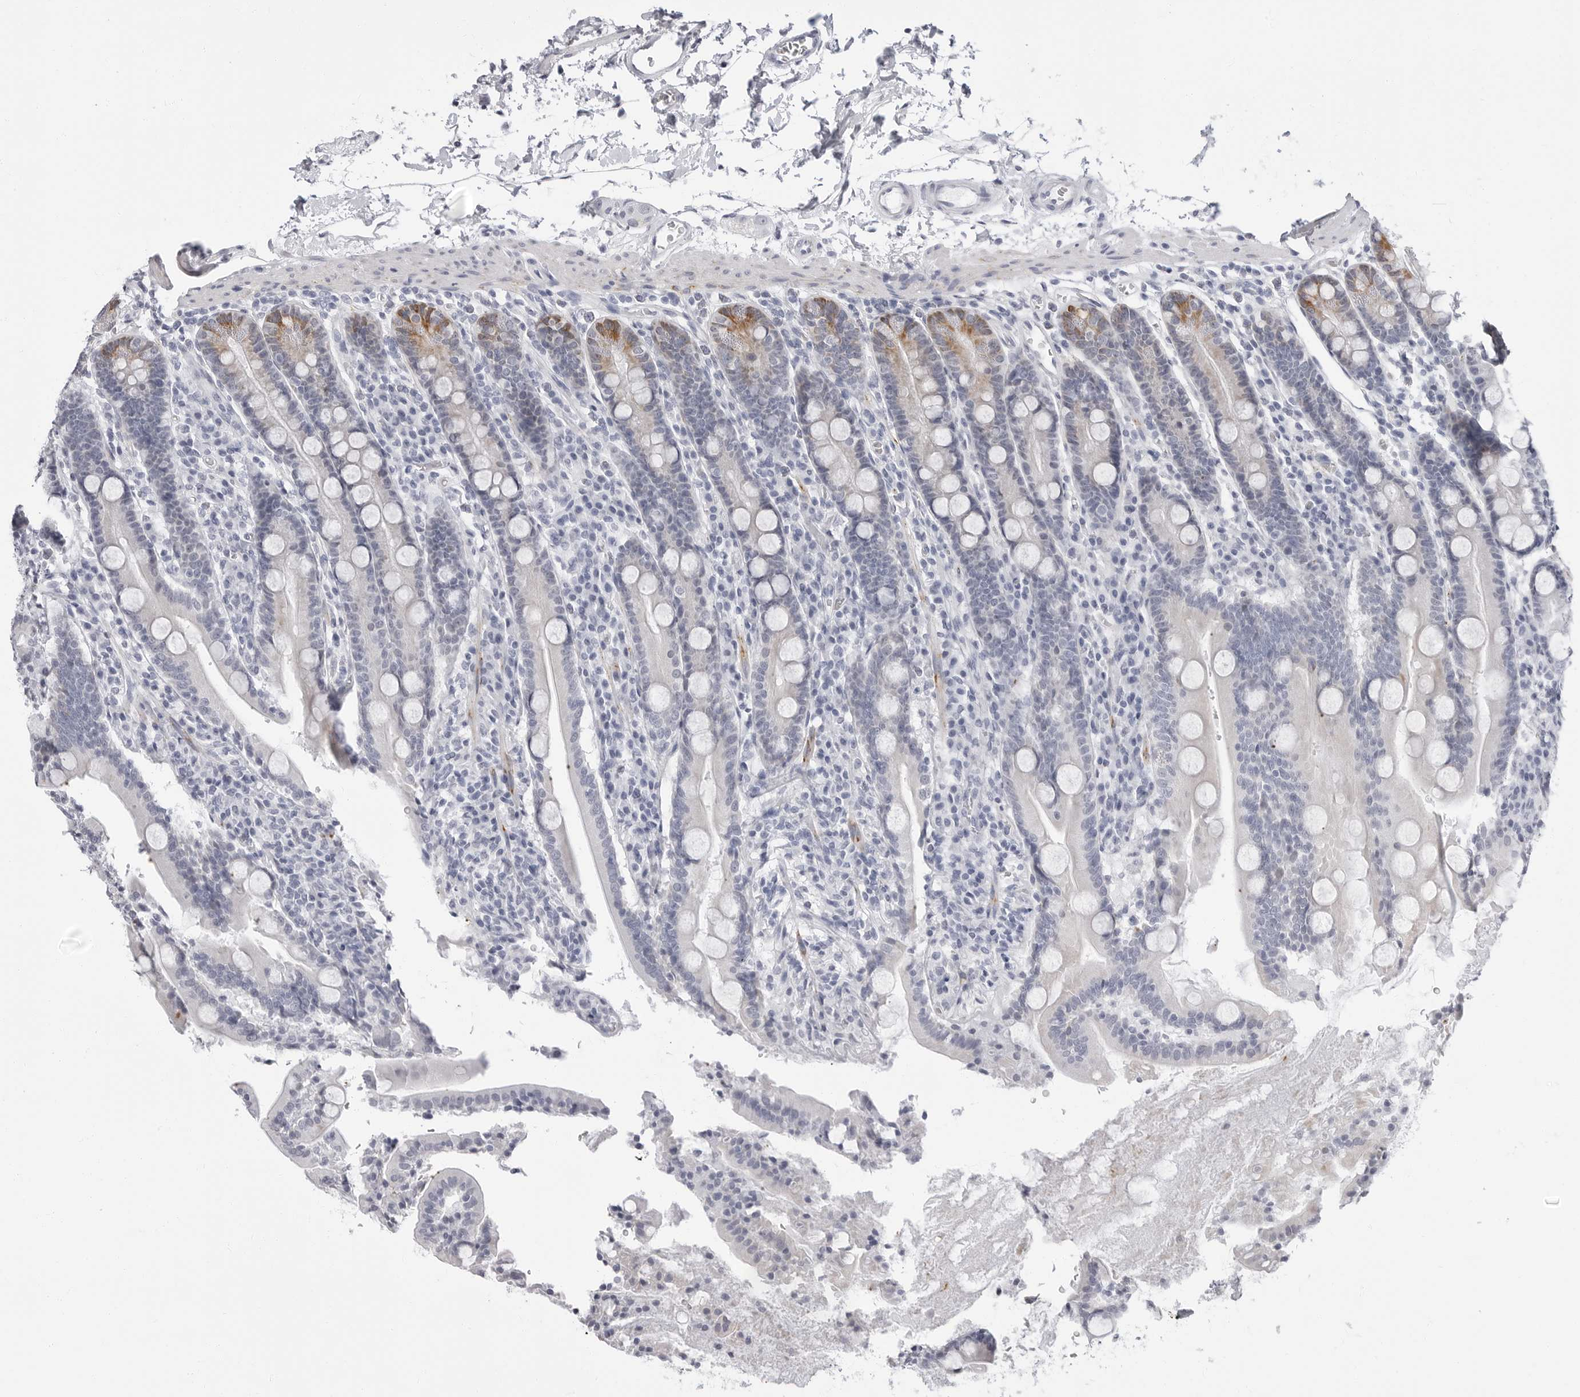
{"staining": {"intensity": "moderate", "quantity": "<25%", "location": "cytoplasmic/membranous"}, "tissue": "duodenum", "cell_type": "Glandular cells", "image_type": "normal", "snomed": [{"axis": "morphology", "description": "Normal tissue, NOS"}, {"axis": "topography", "description": "Duodenum"}], "caption": "Duodenum was stained to show a protein in brown. There is low levels of moderate cytoplasmic/membranous staining in approximately <25% of glandular cells. The staining is performed using DAB (3,3'-diaminobenzidine) brown chromogen to label protein expression. The nuclei are counter-stained blue using hematoxylin.", "gene": "ERICH3", "patient": {"sex": "male", "age": 35}}